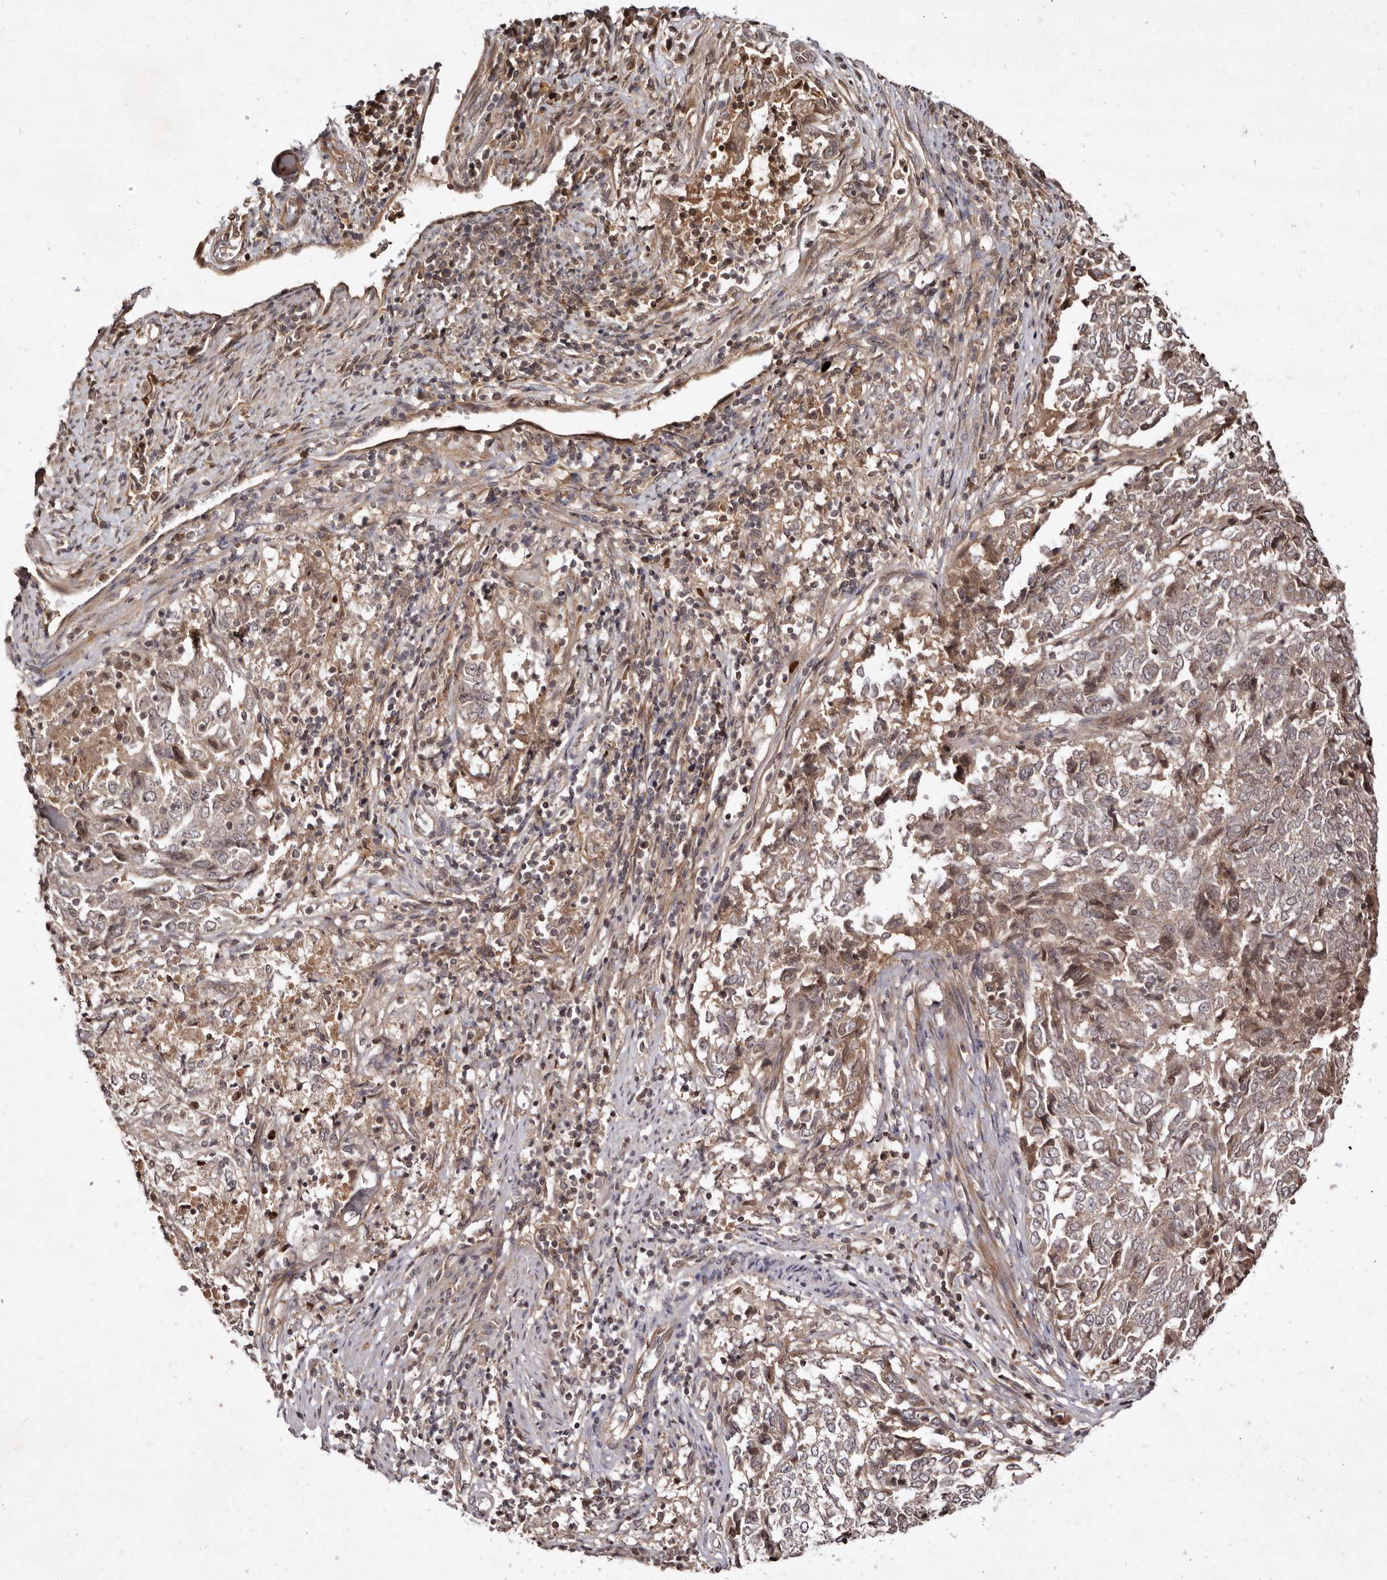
{"staining": {"intensity": "weak", "quantity": "25%-75%", "location": "cytoplasmic/membranous"}, "tissue": "endometrial cancer", "cell_type": "Tumor cells", "image_type": "cancer", "snomed": [{"axis": "morphology", "description": "Adenocarcinoma, NOS"}, {"axis": "topography", "description": "Endometrium"}], "caption": "Endometrial cancer (adenocarcinoma) stained for a protein (brown) exhibits weak cytoplasmic/membranous positive staining in about 25%-75% of tumor cells.", "gene": "LCORL", "patient": {"sex": "female", "age": 80}}